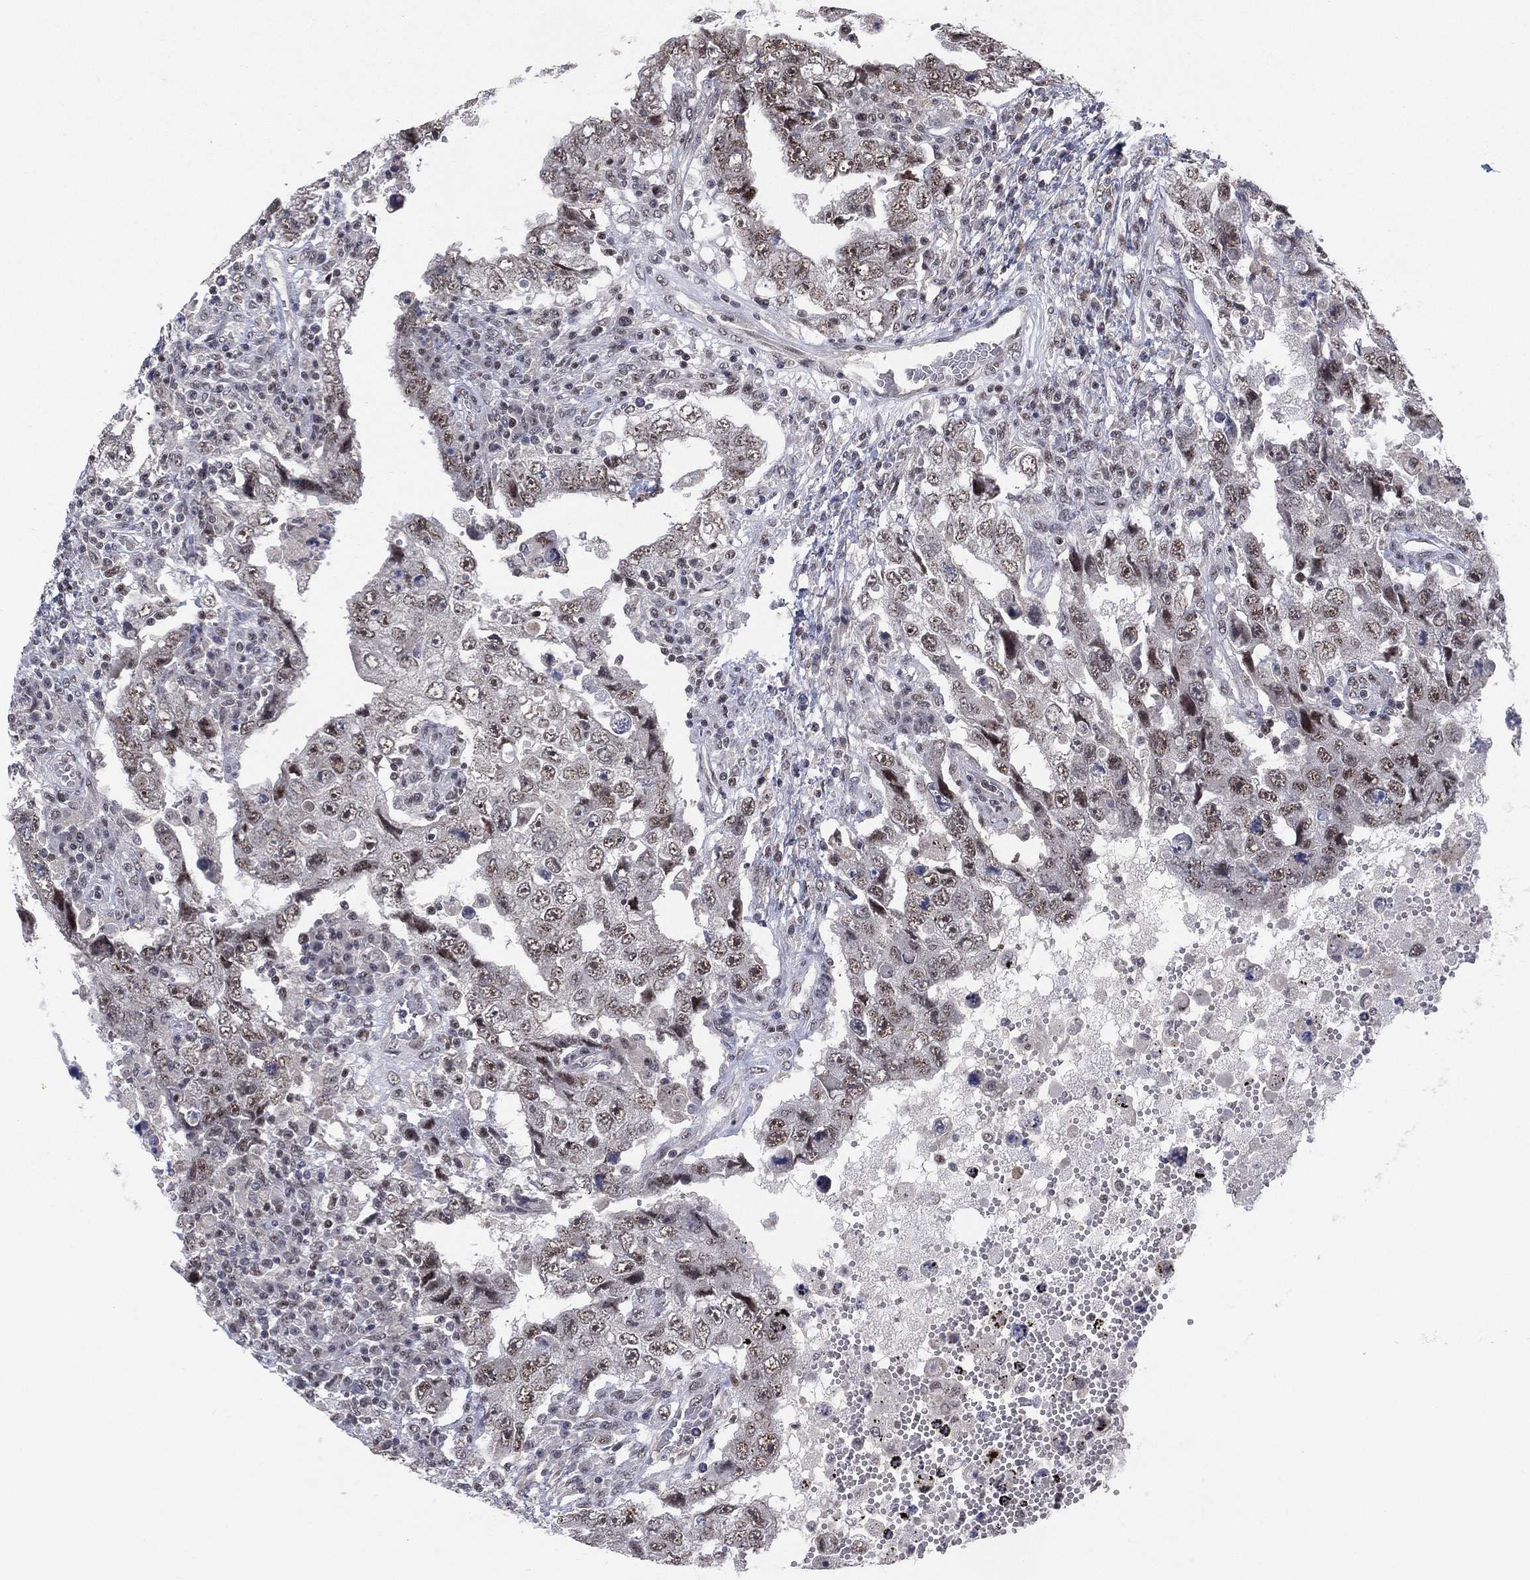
{"staining": {"intensity": "weak", "quantity": "<25%", "location": "nuclear"}, "tissue": "testis cancer", "cell_type": "Tumor cells", "image_type": "cancer", "snomed": [{"axis": "morphology", "description": "Carcinoma, Embryonal, NOS"}, {"axis": "topography", "description": "Testis"}], "caption": "An immunohistochemistry (IHC) image of testis cancer (embryonal carcinoma) is shown. There is no staining in tumor cells of testis cancer (embryonal carcinoma).", "gene": "DGCR8", "patient": {"sex": "male", "age": 26}}